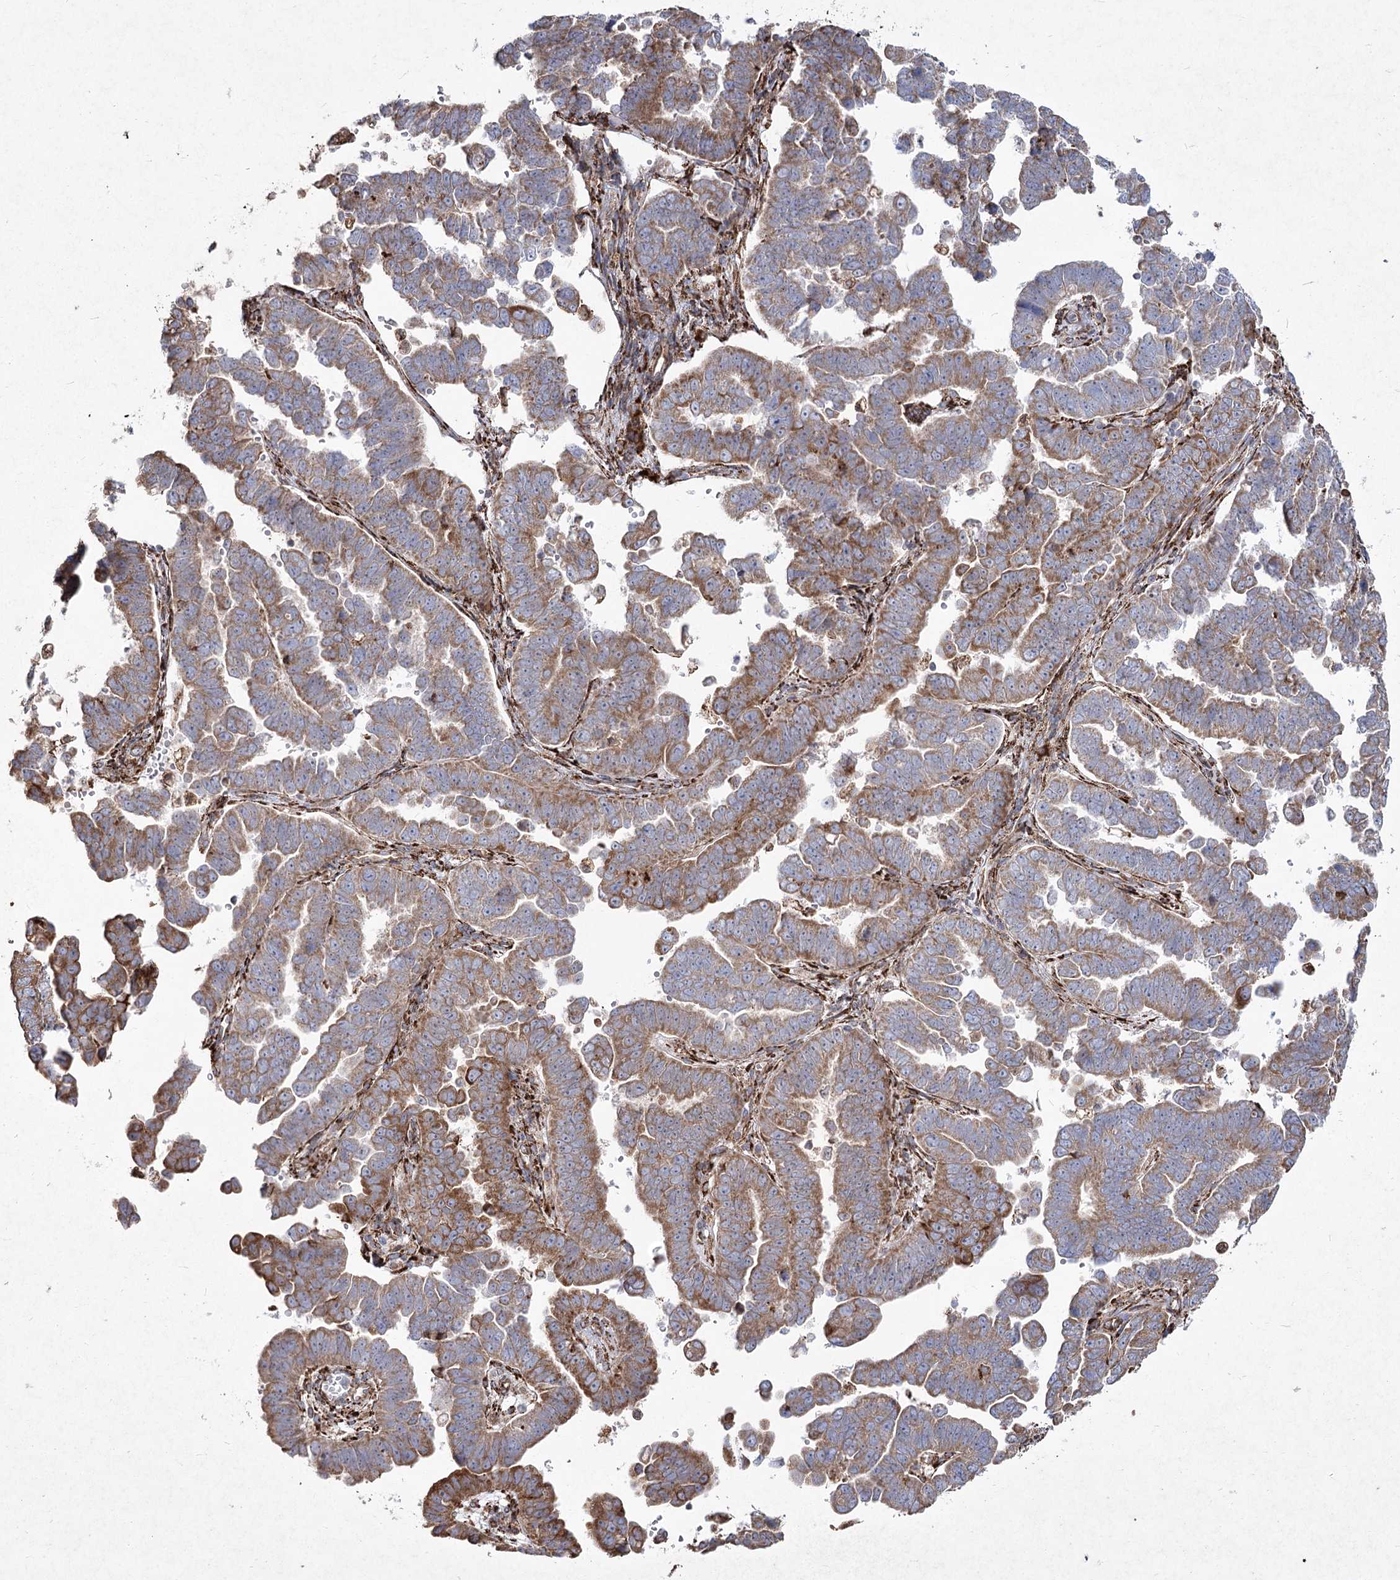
{"staining": {"intensity": "moderate", "quantity": ">75%", "location": "cytoplasmic/membranous"}, "tissue": "endometrial cancer", "cell_type": "Tumor cells", "image_type": "cancer", "snomed": [{"axis": "morphology", "description": "Adenocarcinoma, NOS"}, {"axis": "topography", "description": "Endometrium"}], "caption": "Immunohistochemistry (IHC) micrograph of human endometrial cancer (adenocarcinoma) stained for a protein (brown), which demonstrates medium levels of moderate cytoplasmic/membranous staining in about >75% of tumor cells.", "gene": "NHLRC2", "patient": {"sex": "female", "age": 75}}